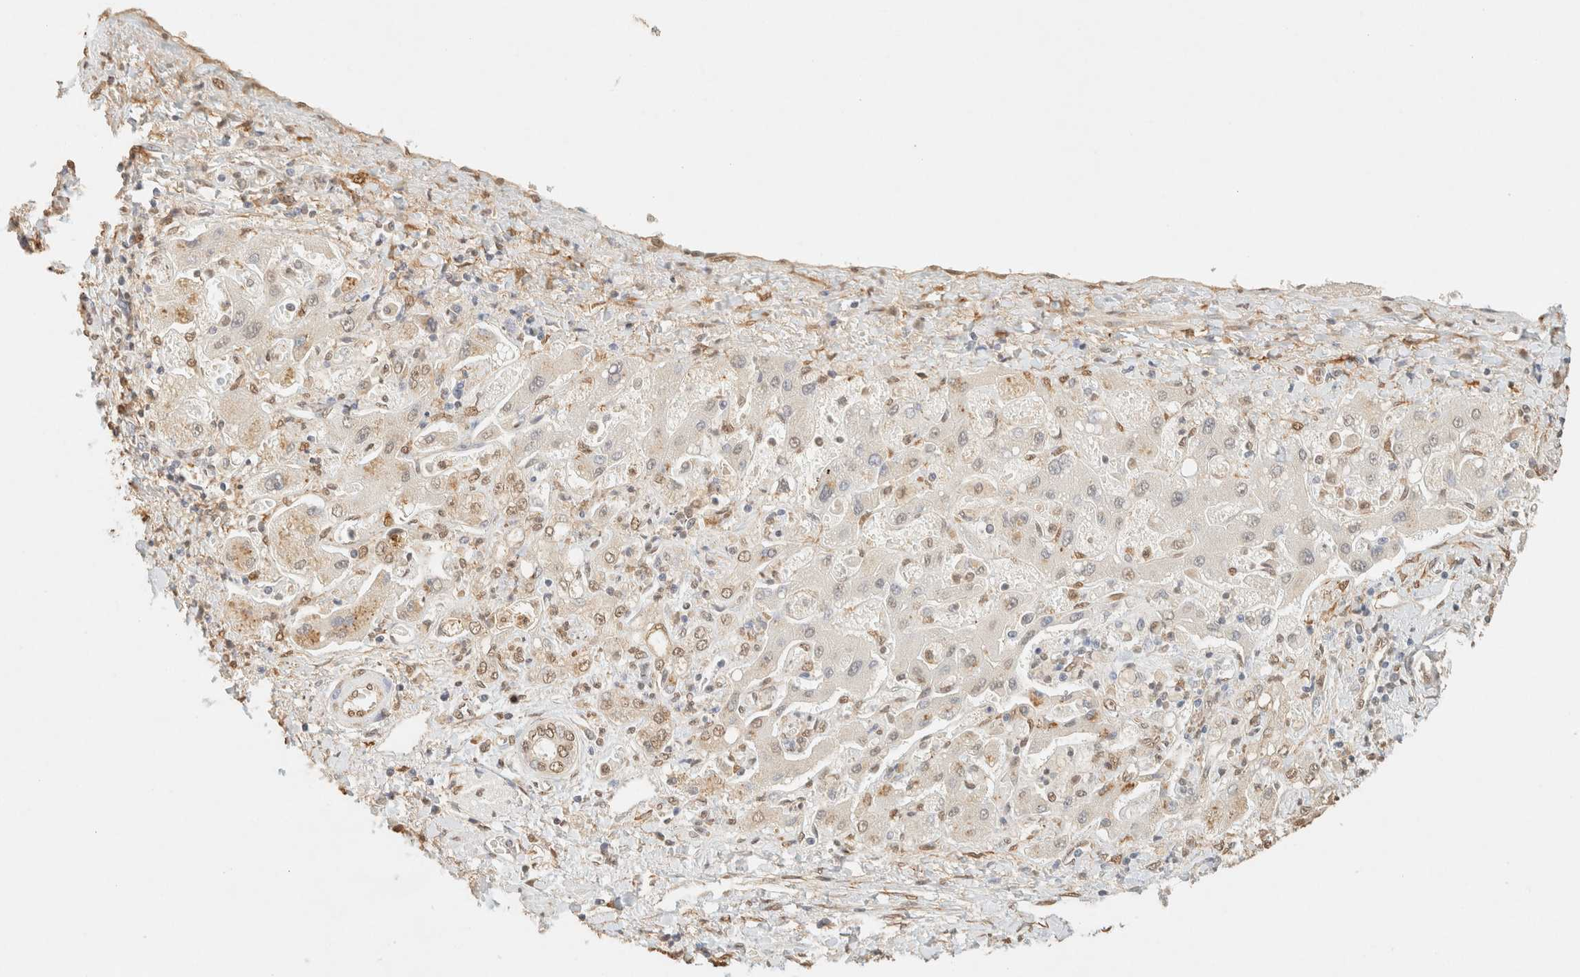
{"staining": {"intensity": "weak", "quantity": "<25%", "location": "nuclear"}, "tissue": "liver cancer", "cell_type": "Tumor cells", "image_type": "cancer", "snomed": [{"axis": "morphology", "description": "Cholangiocarcinoma"}, {"axis": "topography", "description": "Liver"}], "caption": "This is an IHC micrograph of human liver cancer (cholangiocarcinoma). There is no staining in tumor cells.", "gene": "S100A13", "patient": {"sex": "male", "age": 50}}